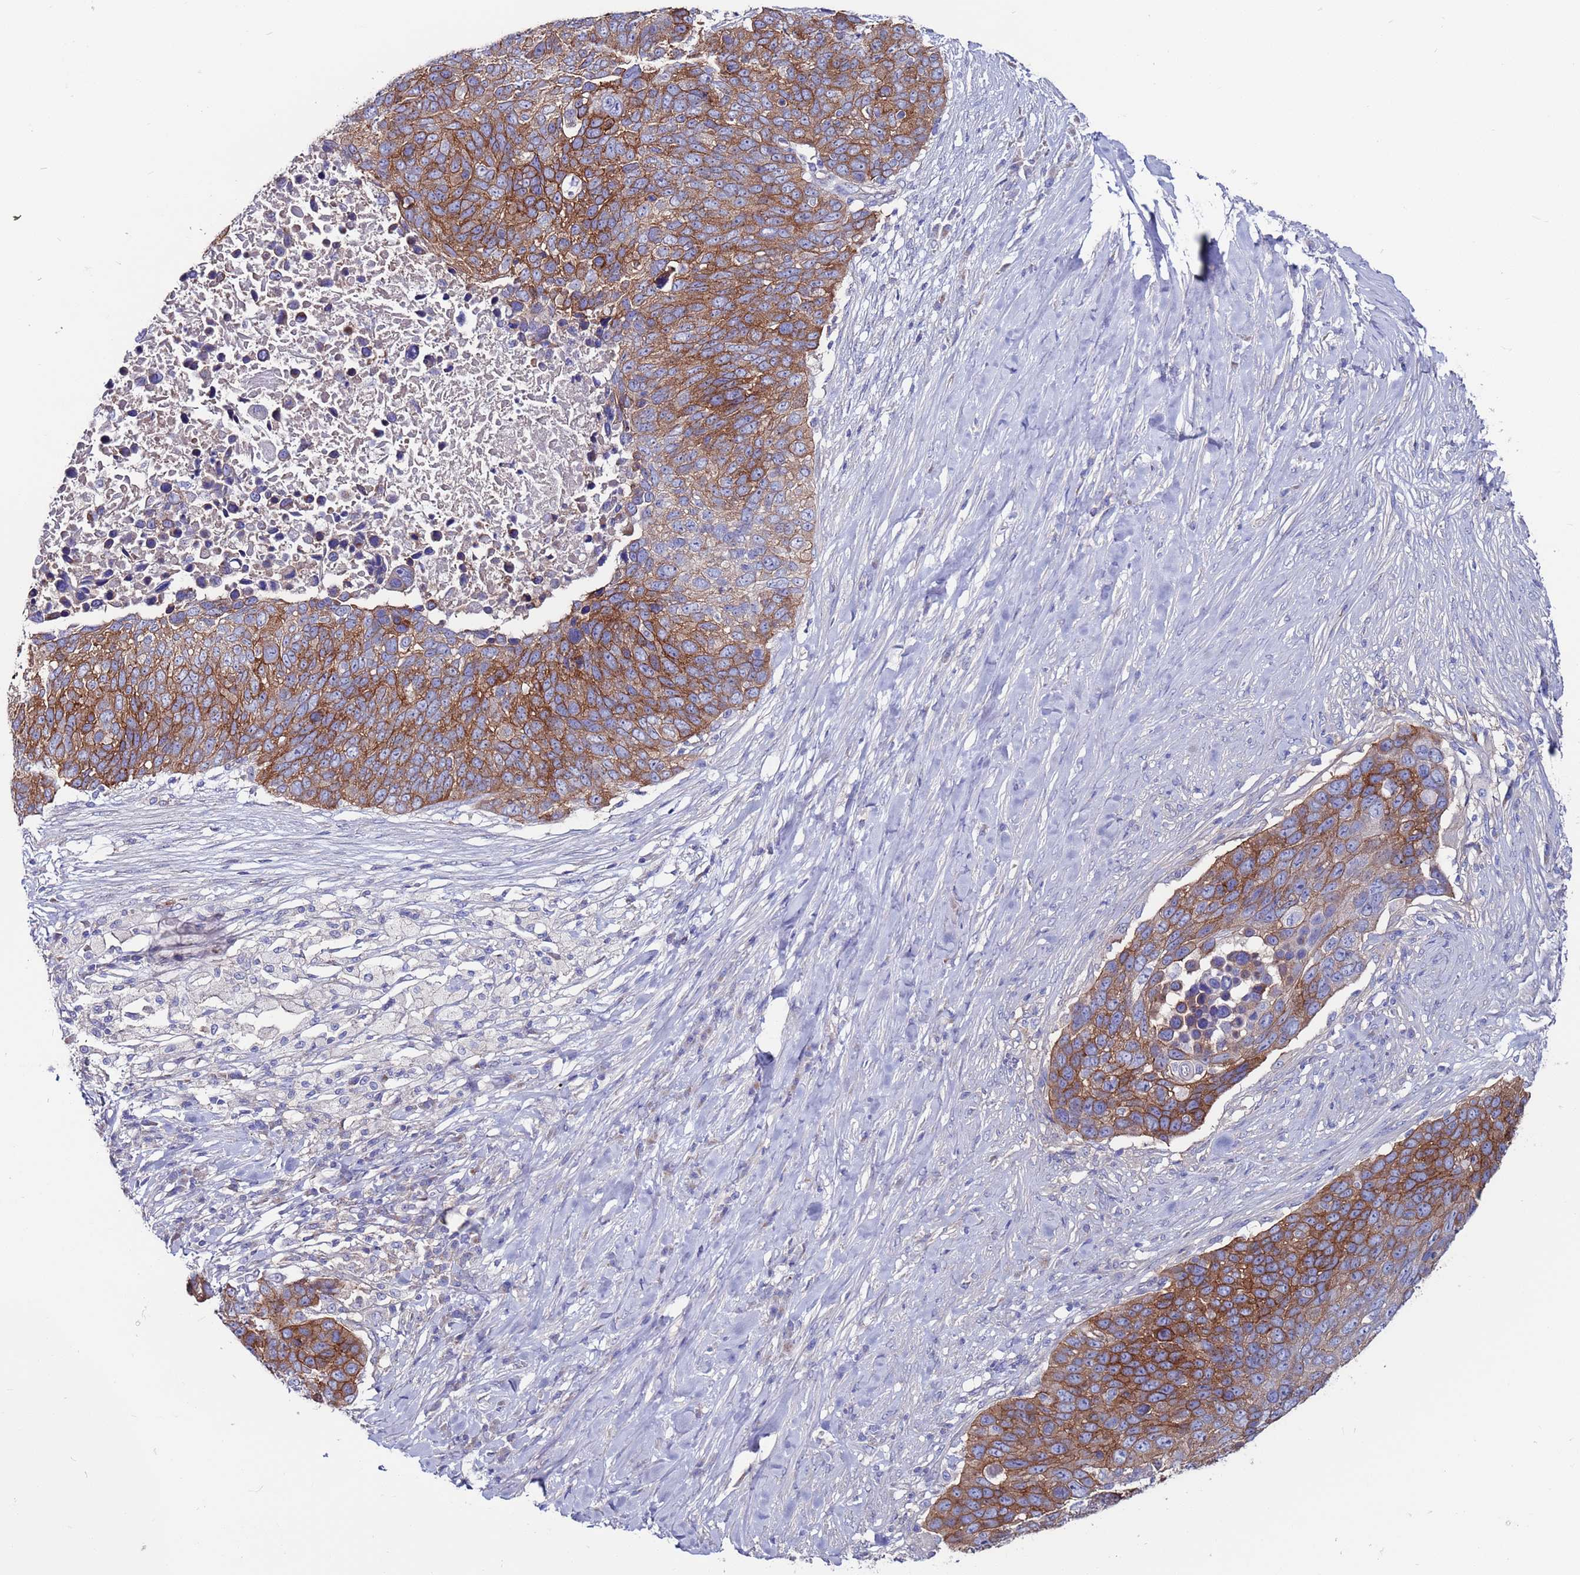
{"staining": {"intensity": "strong", "quantity": ">75%", "location": "cytoplasmic/membranous"}, "tissue": "lung cancer", "cell_type": "Tumor cells", "image_type": "cancer", "snomed": [{"axis": "morphology", "description": "Normal tissue, NOS"}, {"axis": "morphology", "description": "Squamous cell carcinoma, NOS"}, {"axis": "topography", "description": "Lymph node"}, {"axis": "topography", "description": "Lung"}], "caption": "An IHC image of neoplastic tissue is shown. Protein staining in brown shows strong cytoplasmic/membranous positivity in lung cancer (squamous cell carcinoma) within tumor cells. (IHC, brightfield microscopy, high magnification).", "gene": "KRTCAP3", "patient": {"sex": "male", "age": 66}}